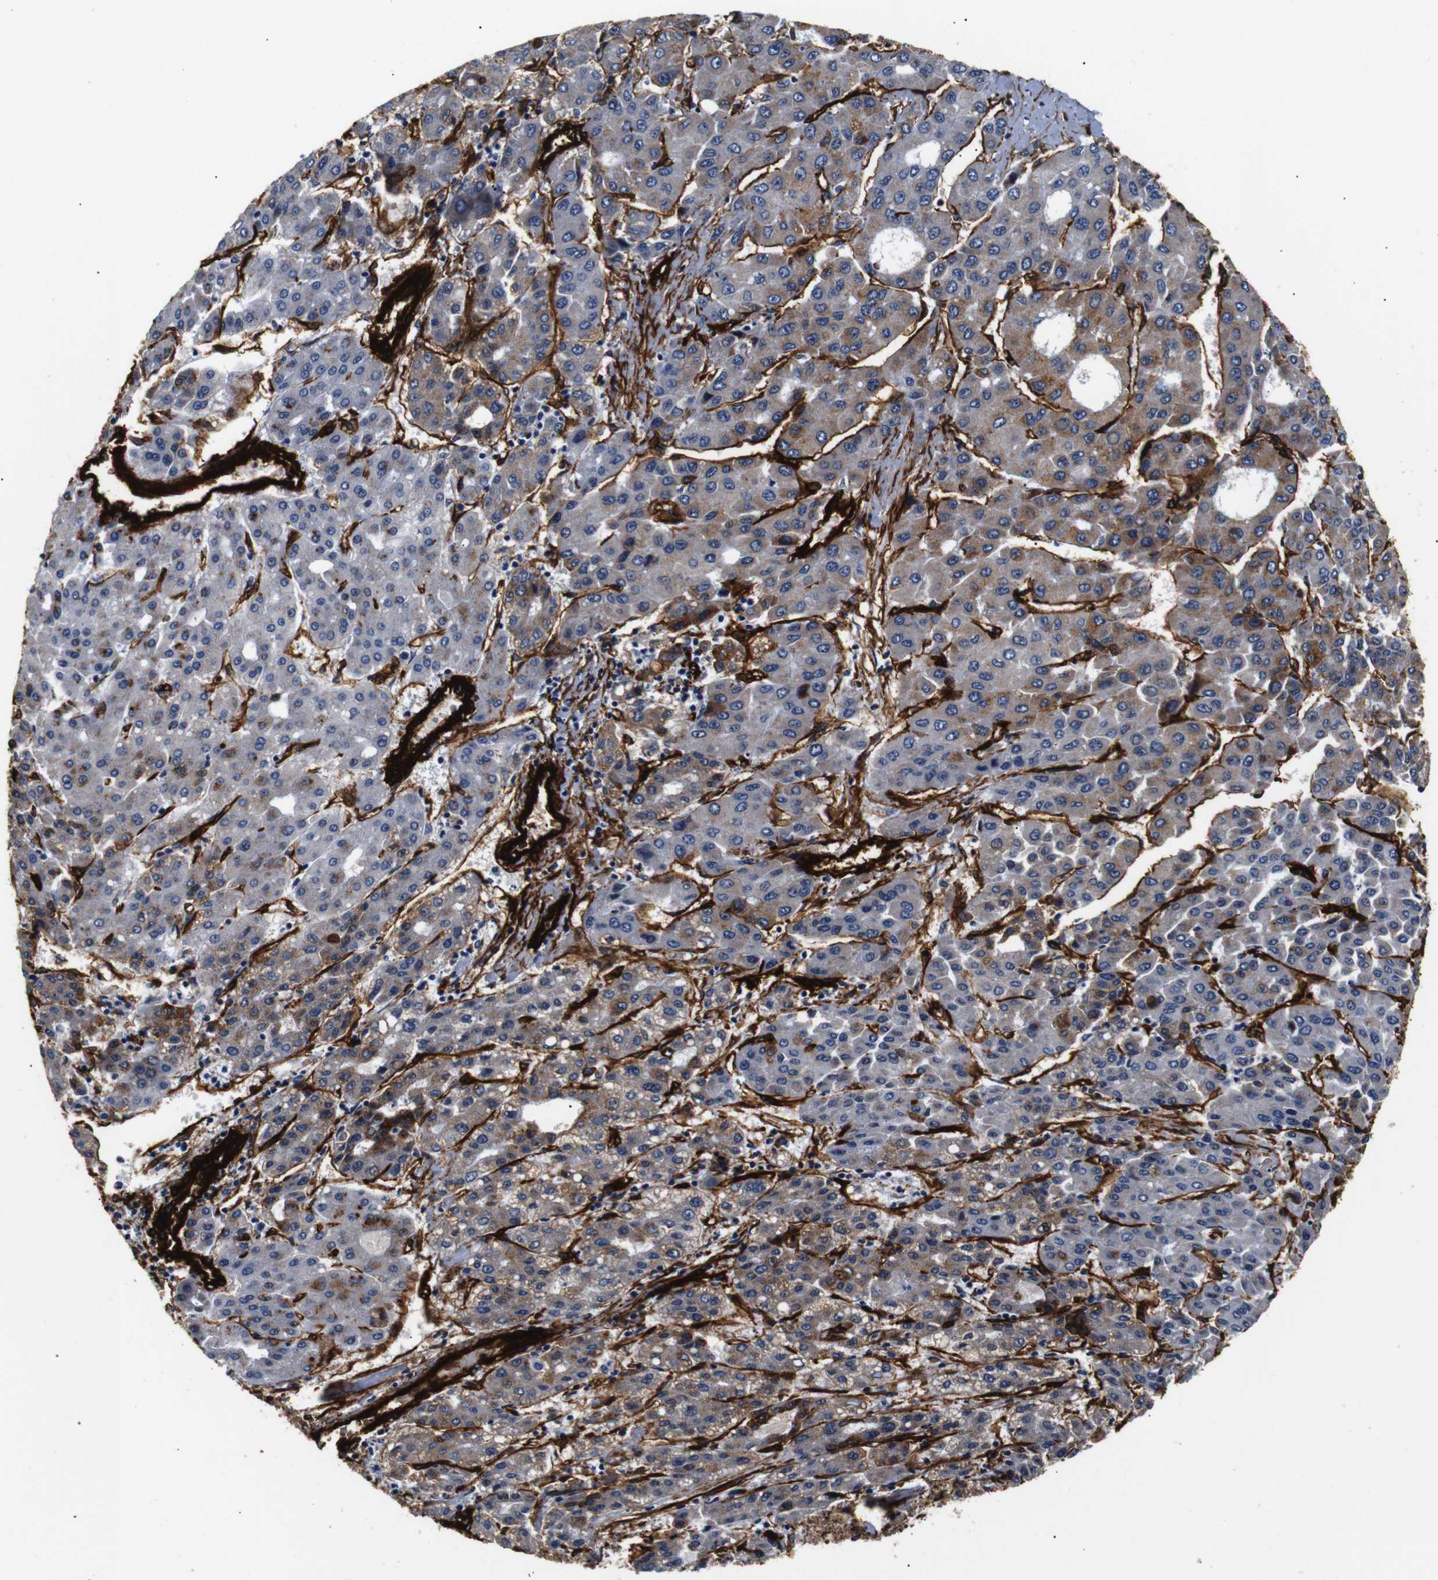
{"staining": {"intensity": "moderate", "quantity": "25%-75%", "location": "cytoplasmic/membranous"}, "tissue": "liver cancer", "cell_type": "Tumor cells", "image_type": "cancer", "snomed": [{"axis": "morphology", "description": "Carcinoma, Hepatocellular, NOS"}, {"axis": "topography", "description": "Liver"}], "caption": "Protein expression analysis of liver cancer (hepatocellular carcinoma) shows moderate cytoplasmic/membranous positivity in approximately 25%-75% of tumor cells.", "gene": "CAV2", "patient": {"sex": "male", "age": 65}}